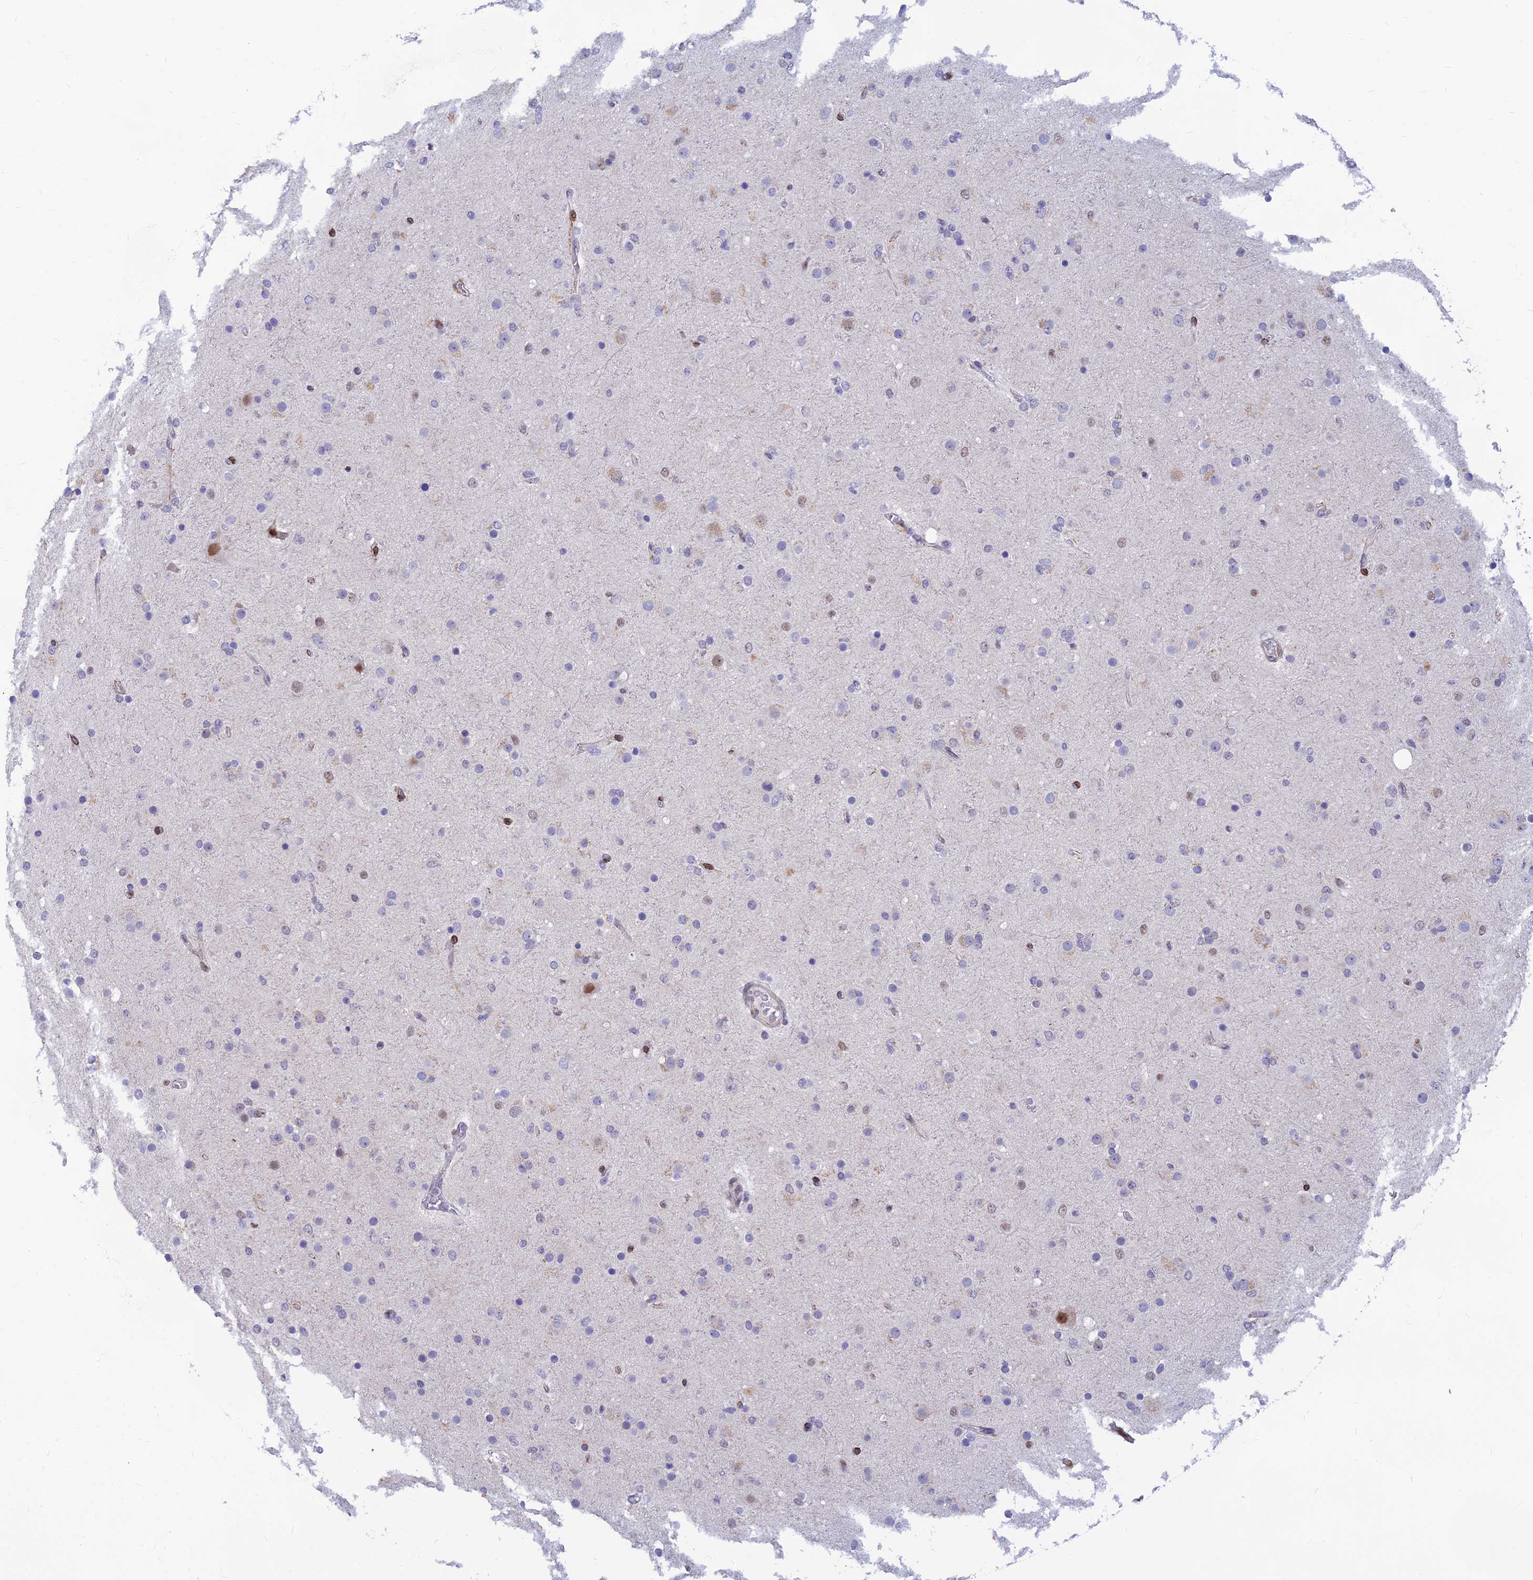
{"staining": {"intensity": "negative", "quantity": "none", "location": "none"}, "tissue": "glioma", "cell_type": "Tumor cells", "image_type": "cancer", "snomed": [{"axis": "morphology", "description": "Glioma, malignant, Low grade"}, {"axis": "topography", "description": "Brain"}], "caption": "Human malignant low-grade glioma stained for a protein using immunohistochemistry shows no staining in tumor cells.", "gene": "CLK4", "patient": {"sex": "male", "age": 65}}